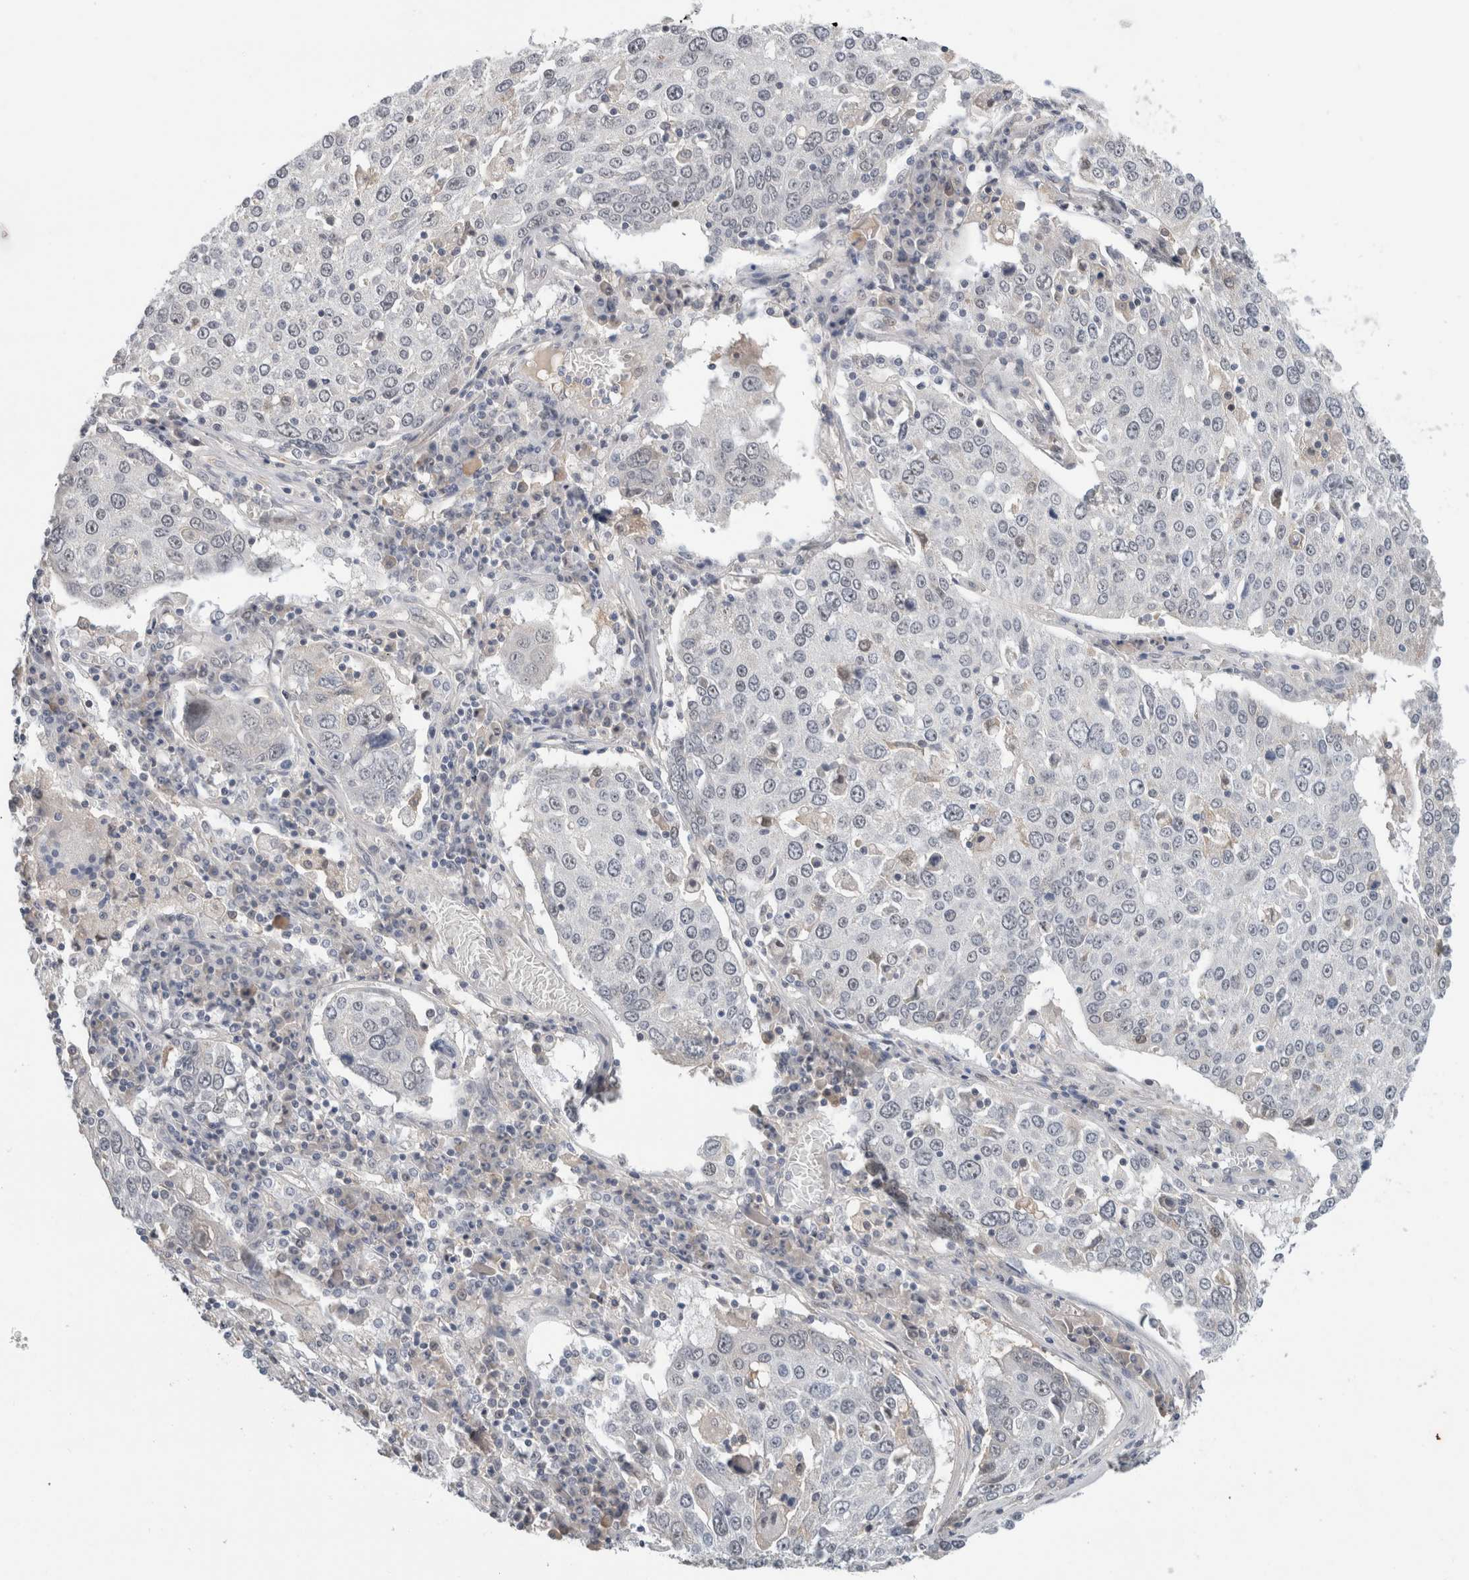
{"staining": {"intensity": "negative", "quantity": "none", "location": "none"}, "tissue": "lung cancer", "cell_type": "Tumor cells", "image_type": "cancer", "snomed": [{"axis": "morphology", "description": "Squamous cell carcinoma, NOS"}, {"axis": "topography", "description": "Lung"}], "caption": "High power microscopy histopathology image of an immunohistochemistry histopathology image of lung cancer (squamous cell carcinoma), revealing no significant staining in tumor cells.", "gene": "HCN3", "patient": {"sex": "male", "age": 65}}